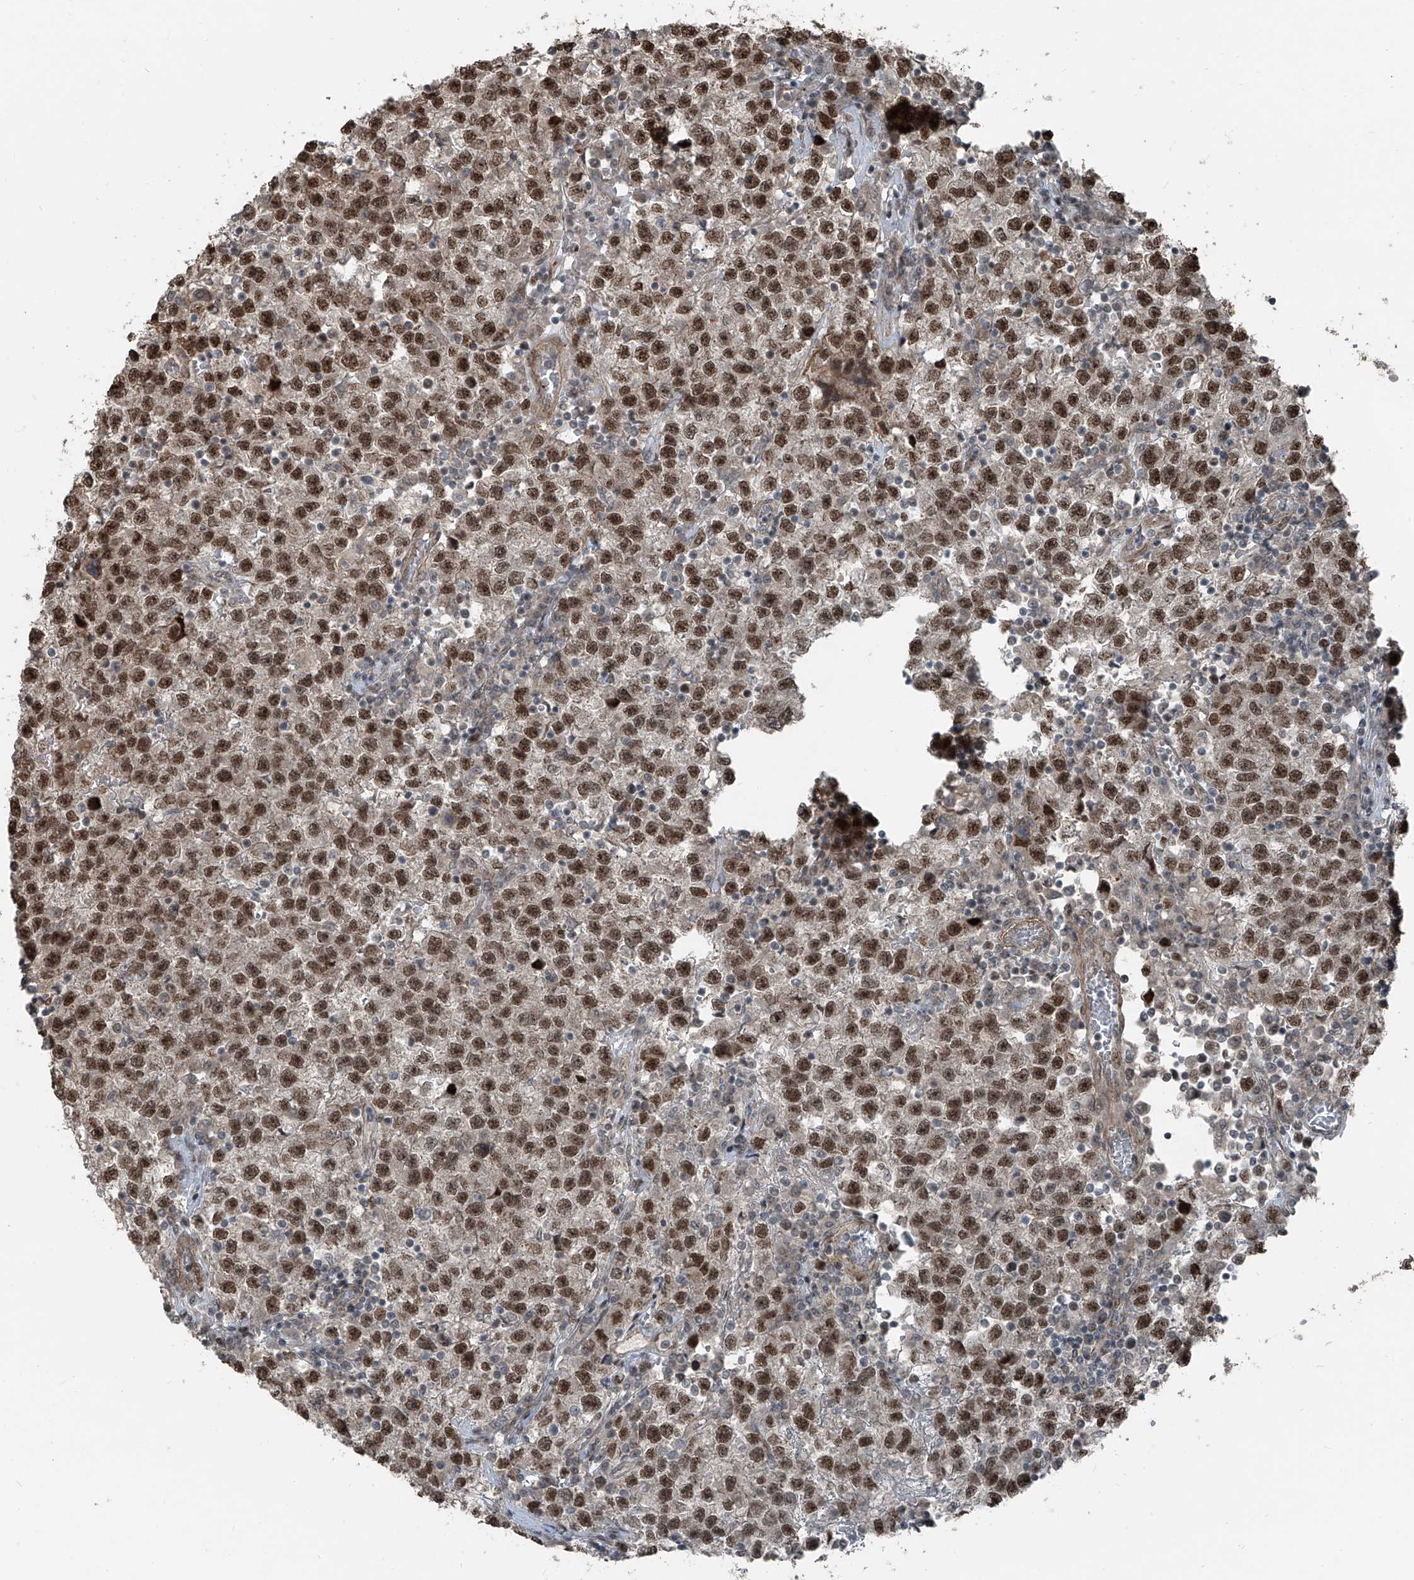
{"staining": {"intensity": "moderate", "quantity": ">75%", "location": "nuclear"}, "tissue": "testis cancer", "cell_type": "Tumor cells", "image_type": "cancer", "snomed": [{"axis": "morphology", "description": "Seminoma, NOS"}, {"axis": "topography", "description": "Testis"}], "caption": "Testis cancer was stained to show a protein in brown. There is medium levels of moderate nuclear positivity in about >75% of tumor cells.", "gene": "ZNF570", "patient": {"sex": "male", "age": 22}}